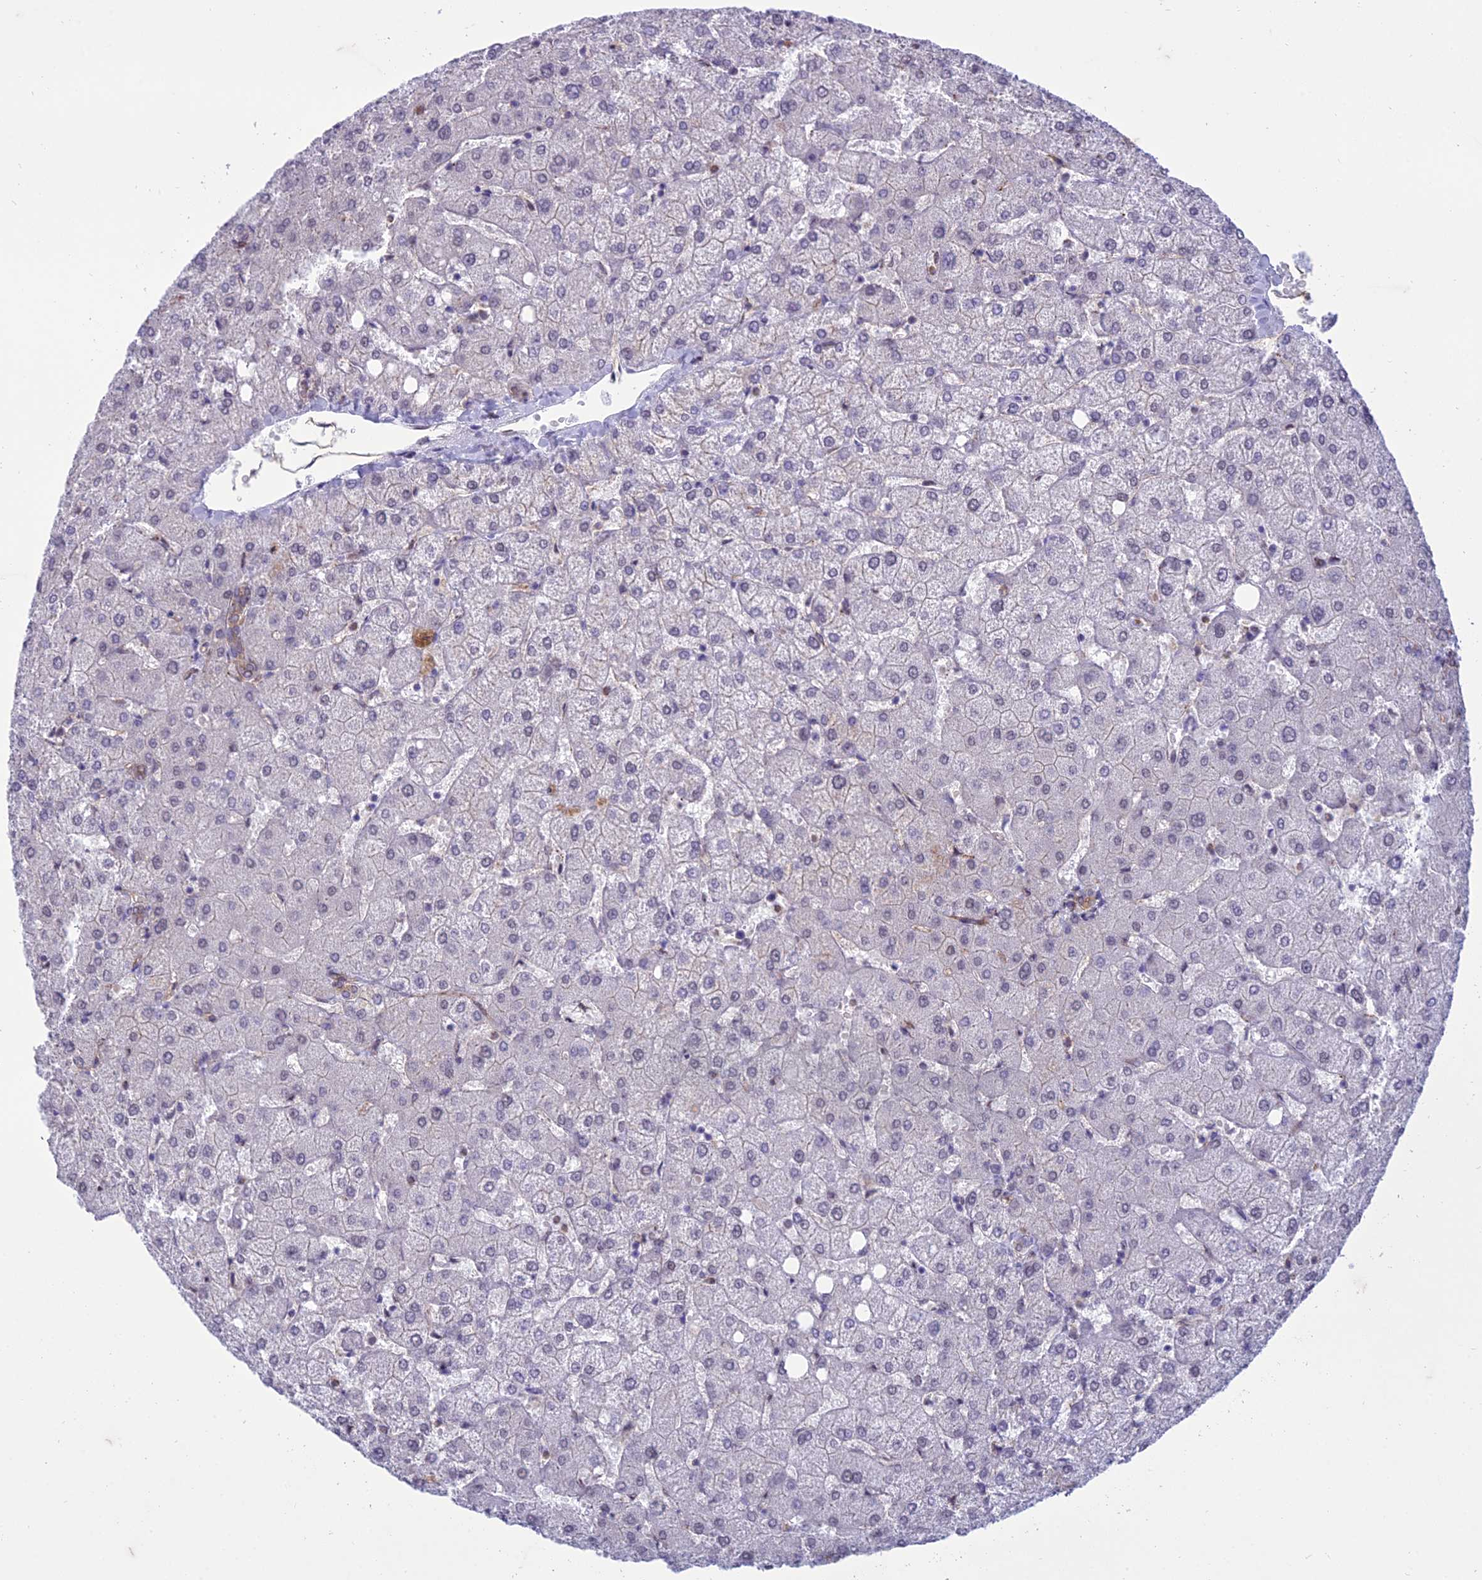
{"staining": {"intensity": "weak", "quantity": "25%-75%", "location": "cytoplasmic/membranous"}, "tissue": "liver", "cell_type": "Cholangiocytes", "image_type": "normal", "snomed": [{"axis": "morphology", "description": "Normal tissue, NOS"}, {"axis": "topography", "description": "Liver"}], "caption": "Protein expression analysis of unremarkable human liver reveals weak cytoplasmic/membranous expression in about 25%-75% of cholangiocytes. (DAB (3,3'-diaminobenzidine) IHC with brightfield microscopy, high magnification).", "gene": "RANBP3", "patient": {"sex": "female", "age": 54}}